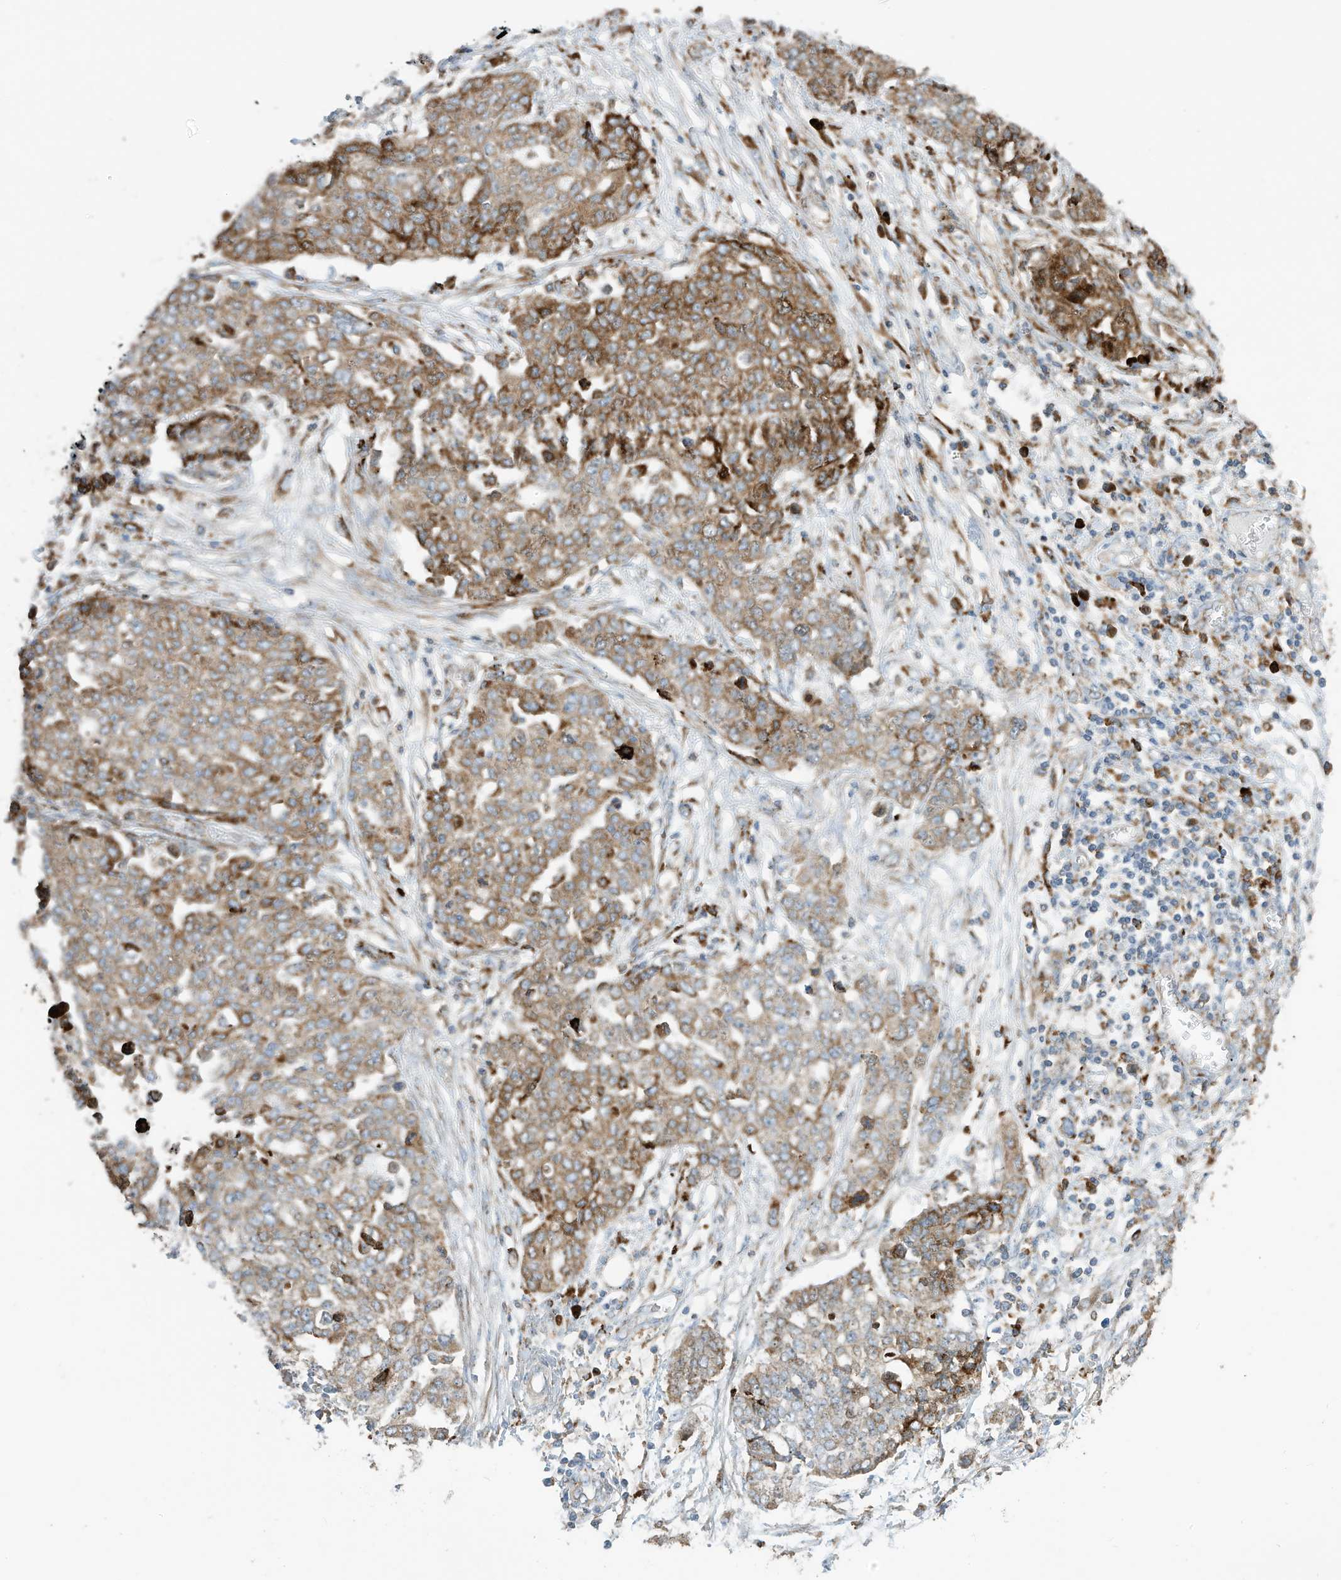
{"staining": {"intensity": "moderate", "quantity": ">75%", "location": "cytoplasmic/membranous"}, "tissue": "ovarian cancer", "cell_type": "Tumor cells", "image_type": "cancer", "snomed": [{"axis": "morphology", "description": "Cystadenocarcinoma, serous, NOS"}, {"axis": "topography", "description": "Soft tissue"}, {"axis": "topography", "description": "Ovary"}], "caption": "Immunohistochemical staining of ovarian cancer displays medium levels of moderate cytoplasmic/membranous positivity in approximately >75% of tumor cells.", "gene": "TRNAU1AP", "patient": {"sex": "female", "age": 57}}